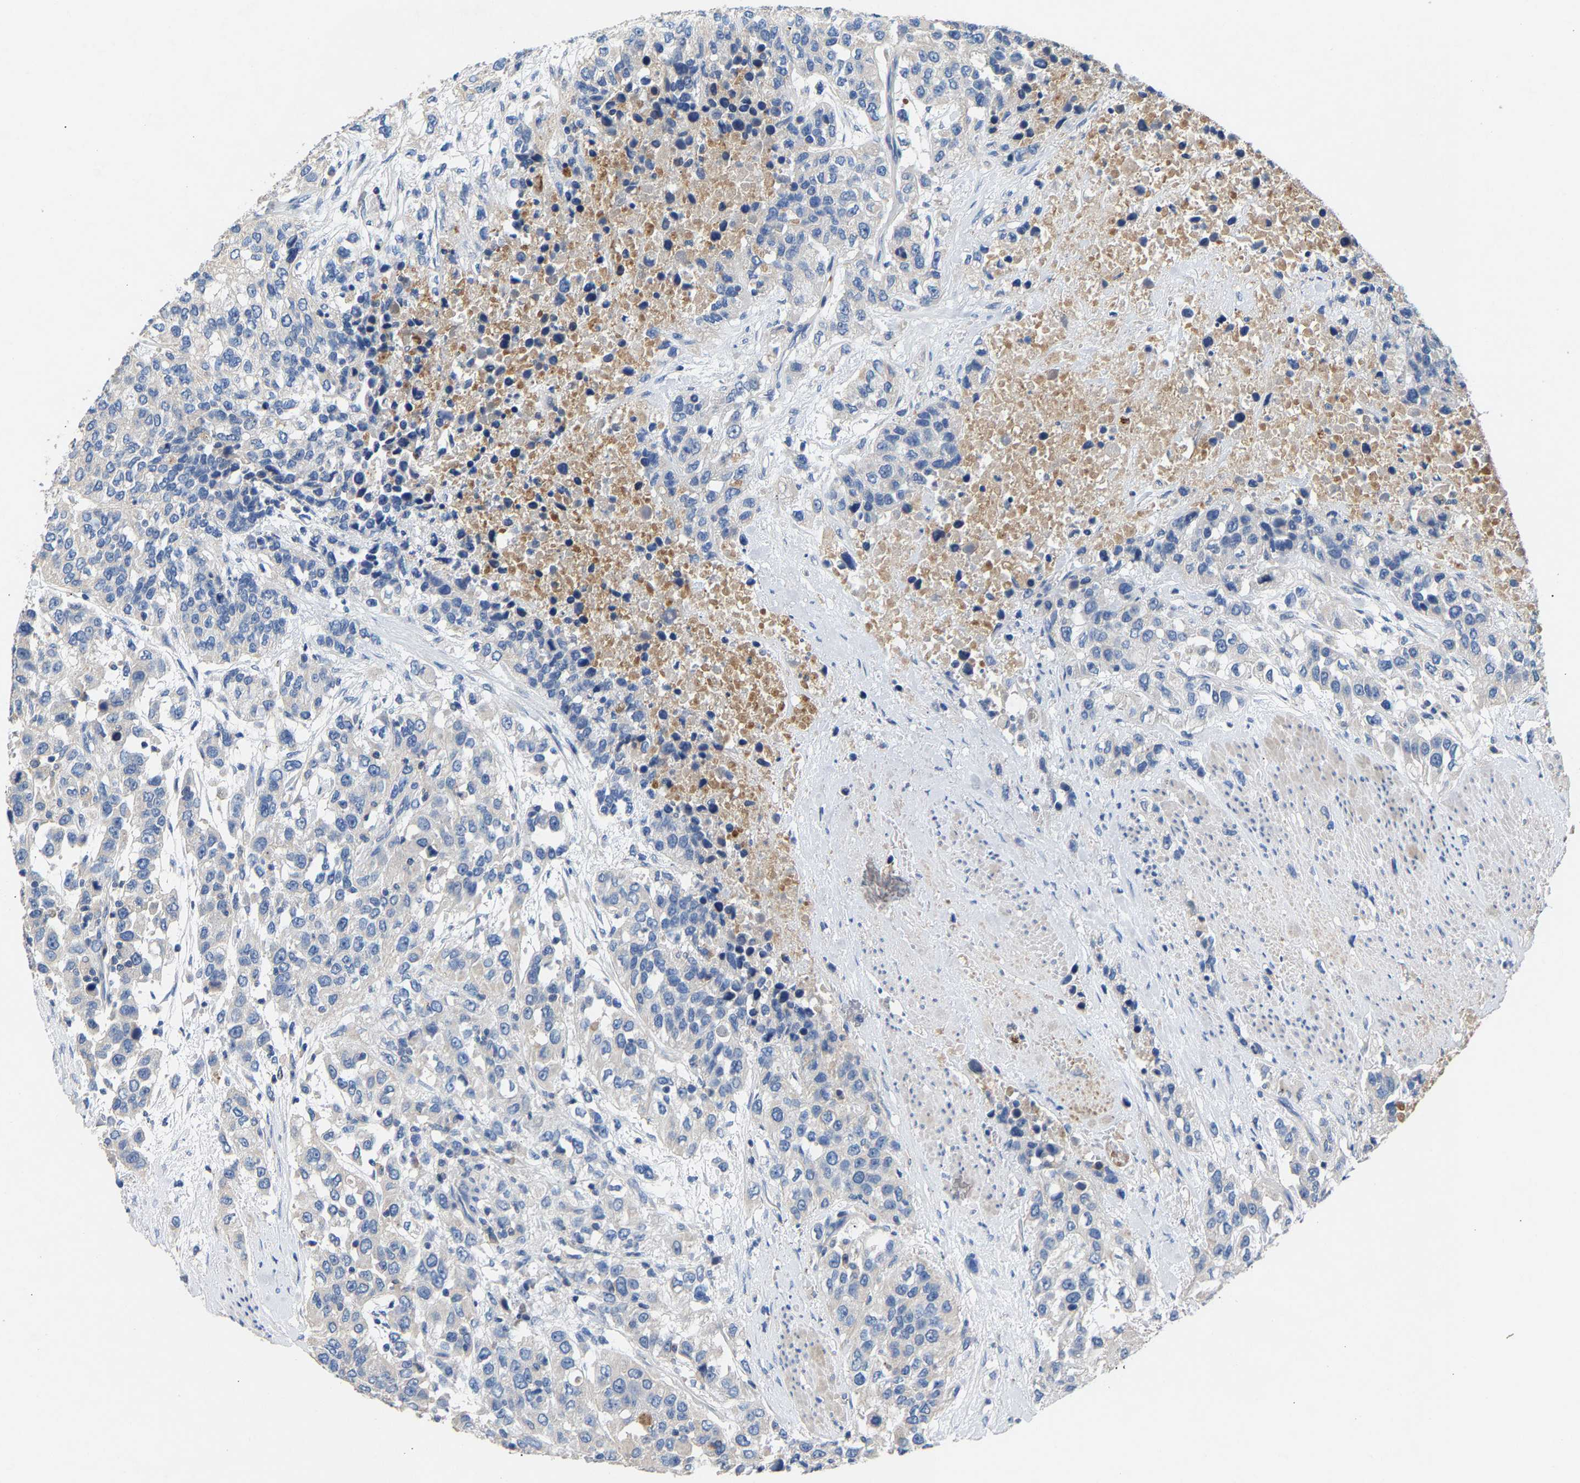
{"staining": {"intensity": "negative", "quantity": "none", "location": "none"}, "tissue": "urothelial cancer", "cell_type": "Tumor cells", "image_type": "cancer", "snomed": [{"axis": "morphology", "description": "Urothelial carcinoma, High grade"}, {"axis": "topography", "description": "Urinary bladder"}], "caption": "Immunohistochemistry (IHC) image of human urothelial carcinoma (high-grade) stained for a protein (brown), which shows no positivity in tumor cells. (DAB (3,3'-diaminobenzidine) IHC, high magnification).", "gene": "CCDC171", "patient": {"sex": "female", "age": 80}}